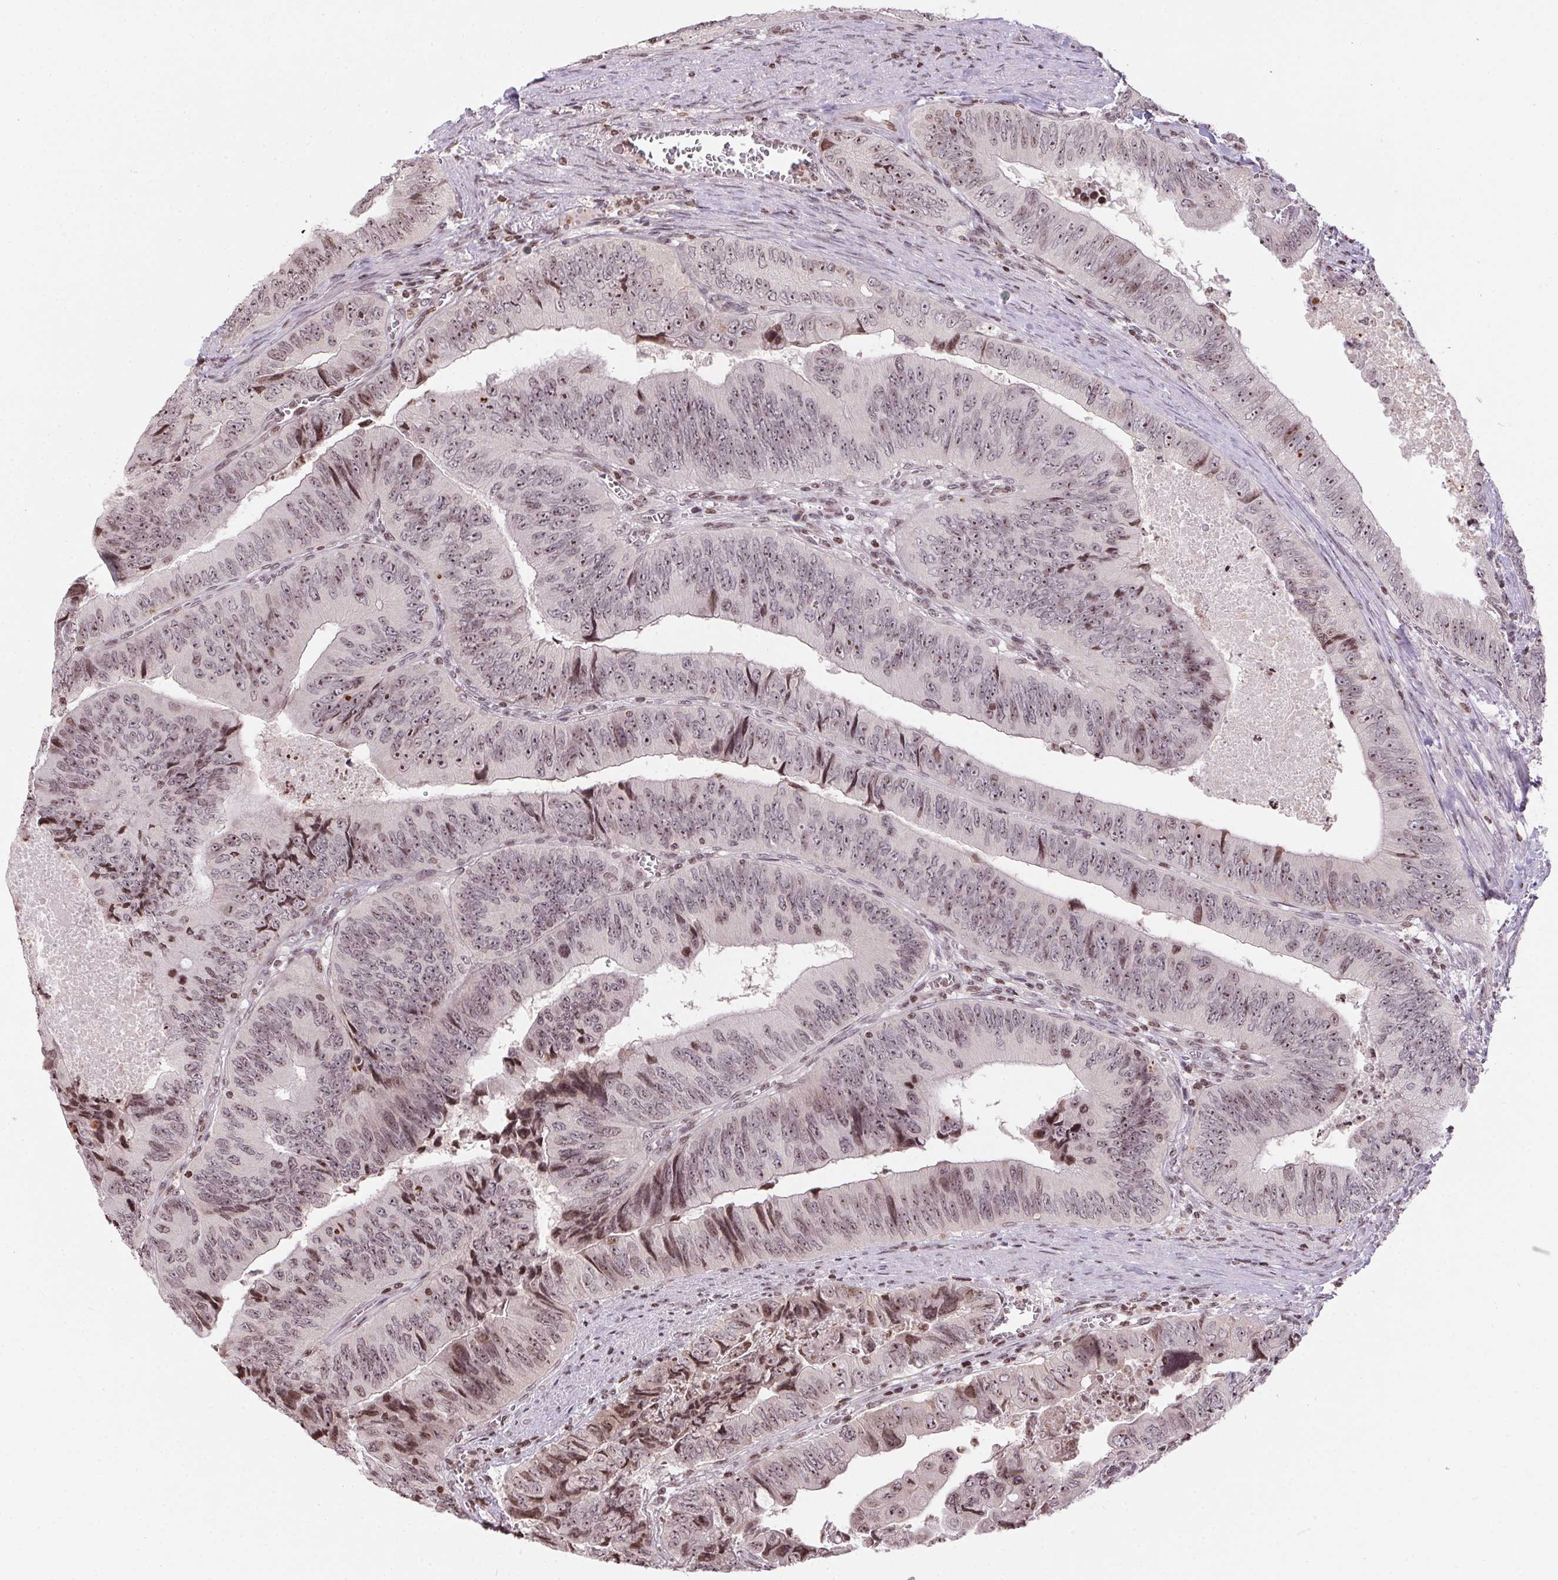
{"staining": {"intensity": "weak", "quantity": "25%-75%", "location": "nuclear"}, "tissue": "colorectal cancer", "cell_type": "Tumor cells", "image_type": "cancer", "snomed": [{"axis": "morphology", "description": "Adenocarcinoma, NOS"}, {"axis": "topography", "description": "Colon"}], "caption": "Tumor cells show weak nuclear staining in approximately 25%-75% of cells in colorectal cancer.", "gene": "RNF181", "patient": {"sex": "female", "age": 84}}